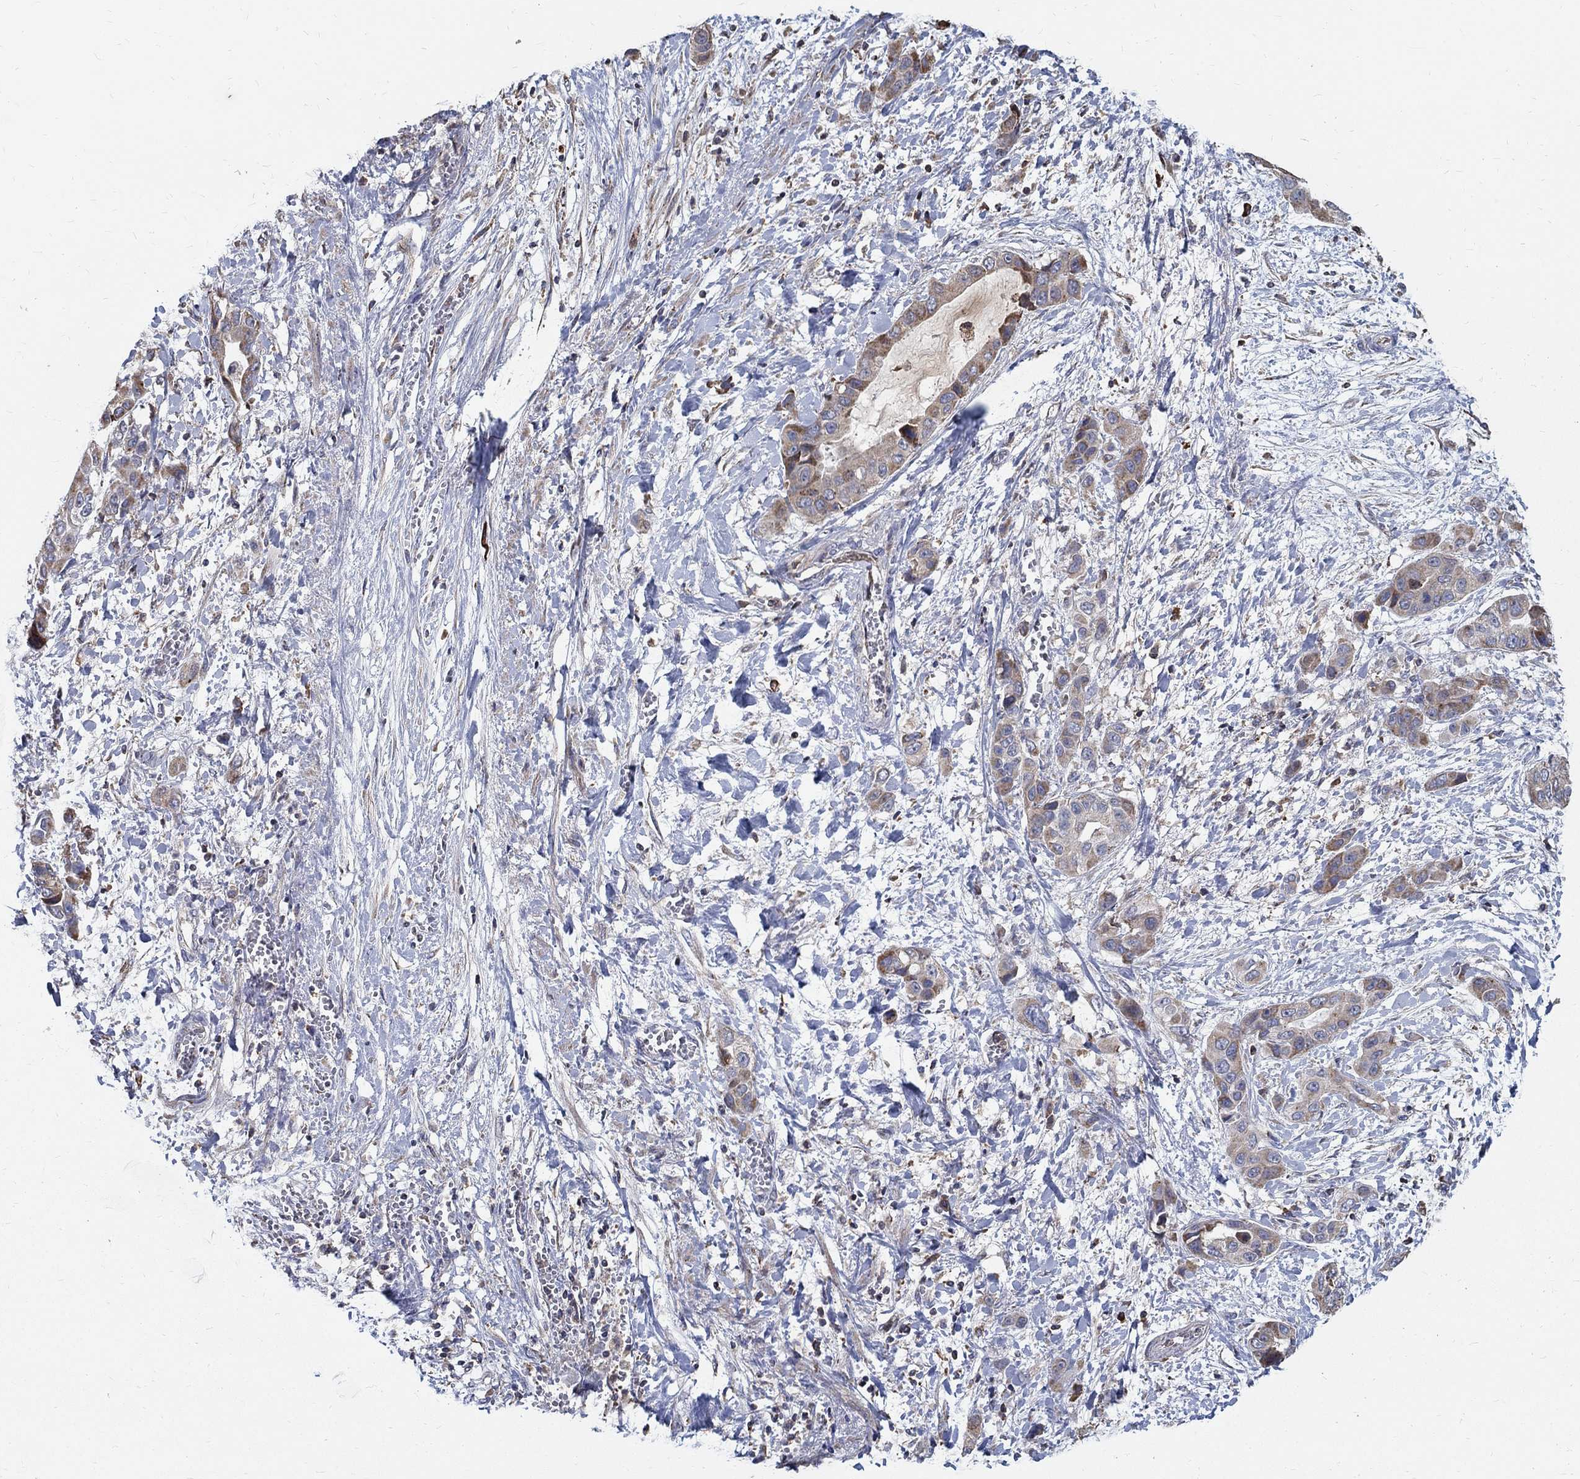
{"staining": {"intensity": "weak", "quantity": "25%-75%", "location": "cytoplasmic/membranous"}, "tissue": "liver cancer", "cell_type": "Tumor cells", "image_type": "cancer", "snomed": [{"axis": "morphology", "description": "Cholangiocarcinoma"}, {"axis": "topography", "description": "Liver"}], "caption": "This image reveals IHC staining of liver cholangiocarcinoma, with low weak cytoplasmic/membranous staining in approximately 25%-75% of tumor cells.", "gene": "AGAP2", "patient": {"sex": "female", "age": 52}}